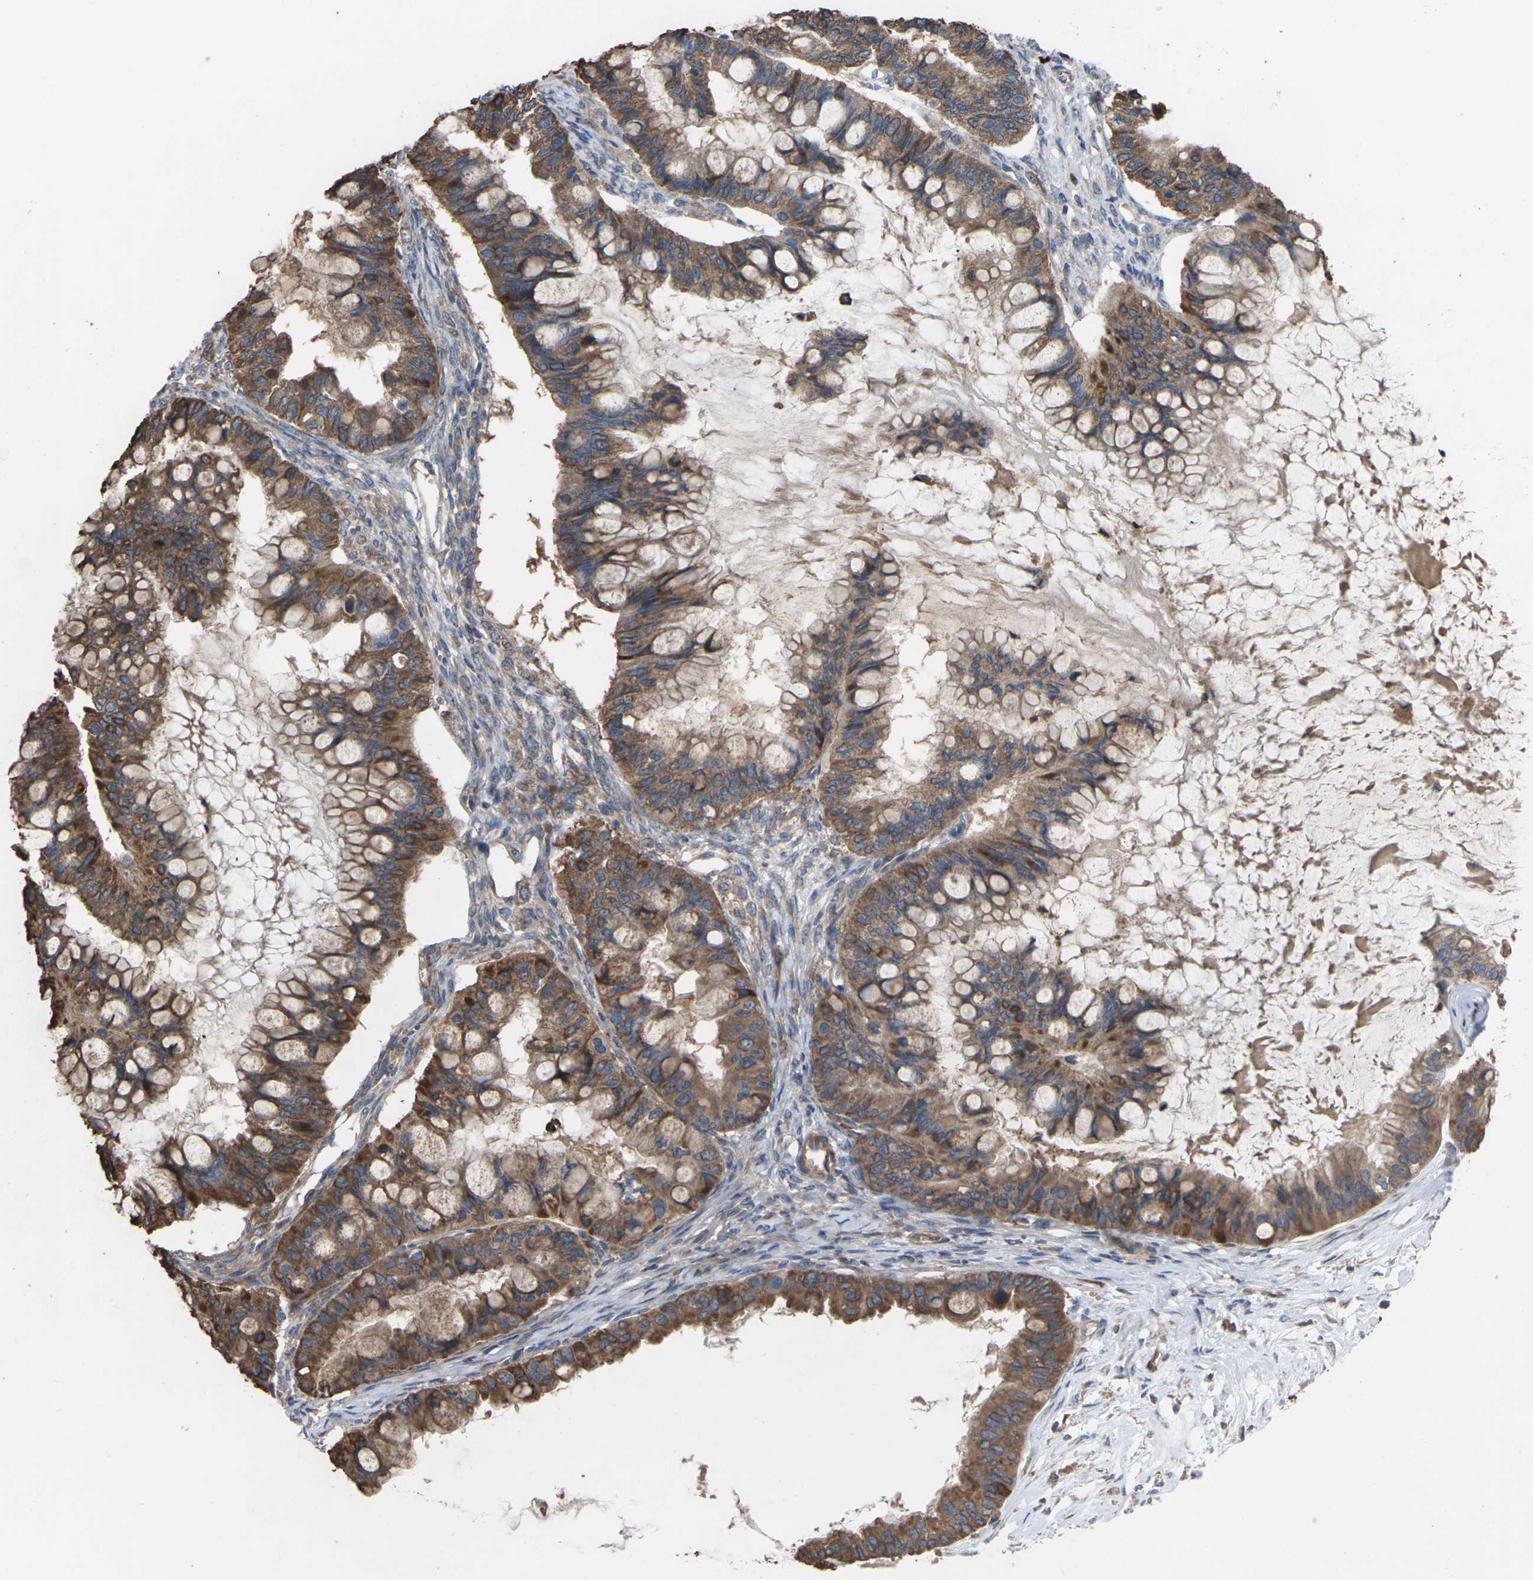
{"staining": {"intensity": "moderate", "quantity": ">75%", "location": "cytoplasmic/membranous"}, "tissue": "ovarian cancer", "cell_type": "Tumor cells", "image_type": "cancer", "snomed": [{"axis": "morphology", "description": "Cystadenocarcinoma, mucinous, NOS"}, {"axis": "topography", "description": "Ovary"}], "caption": "Immunohistochemical staining of ovarian cancer displays moderate cytoplasmic/membranous protein expression in about >75% of tumor cells.", "gene": "TIAM1", "patient": {"sex": "female", "age": 80}}